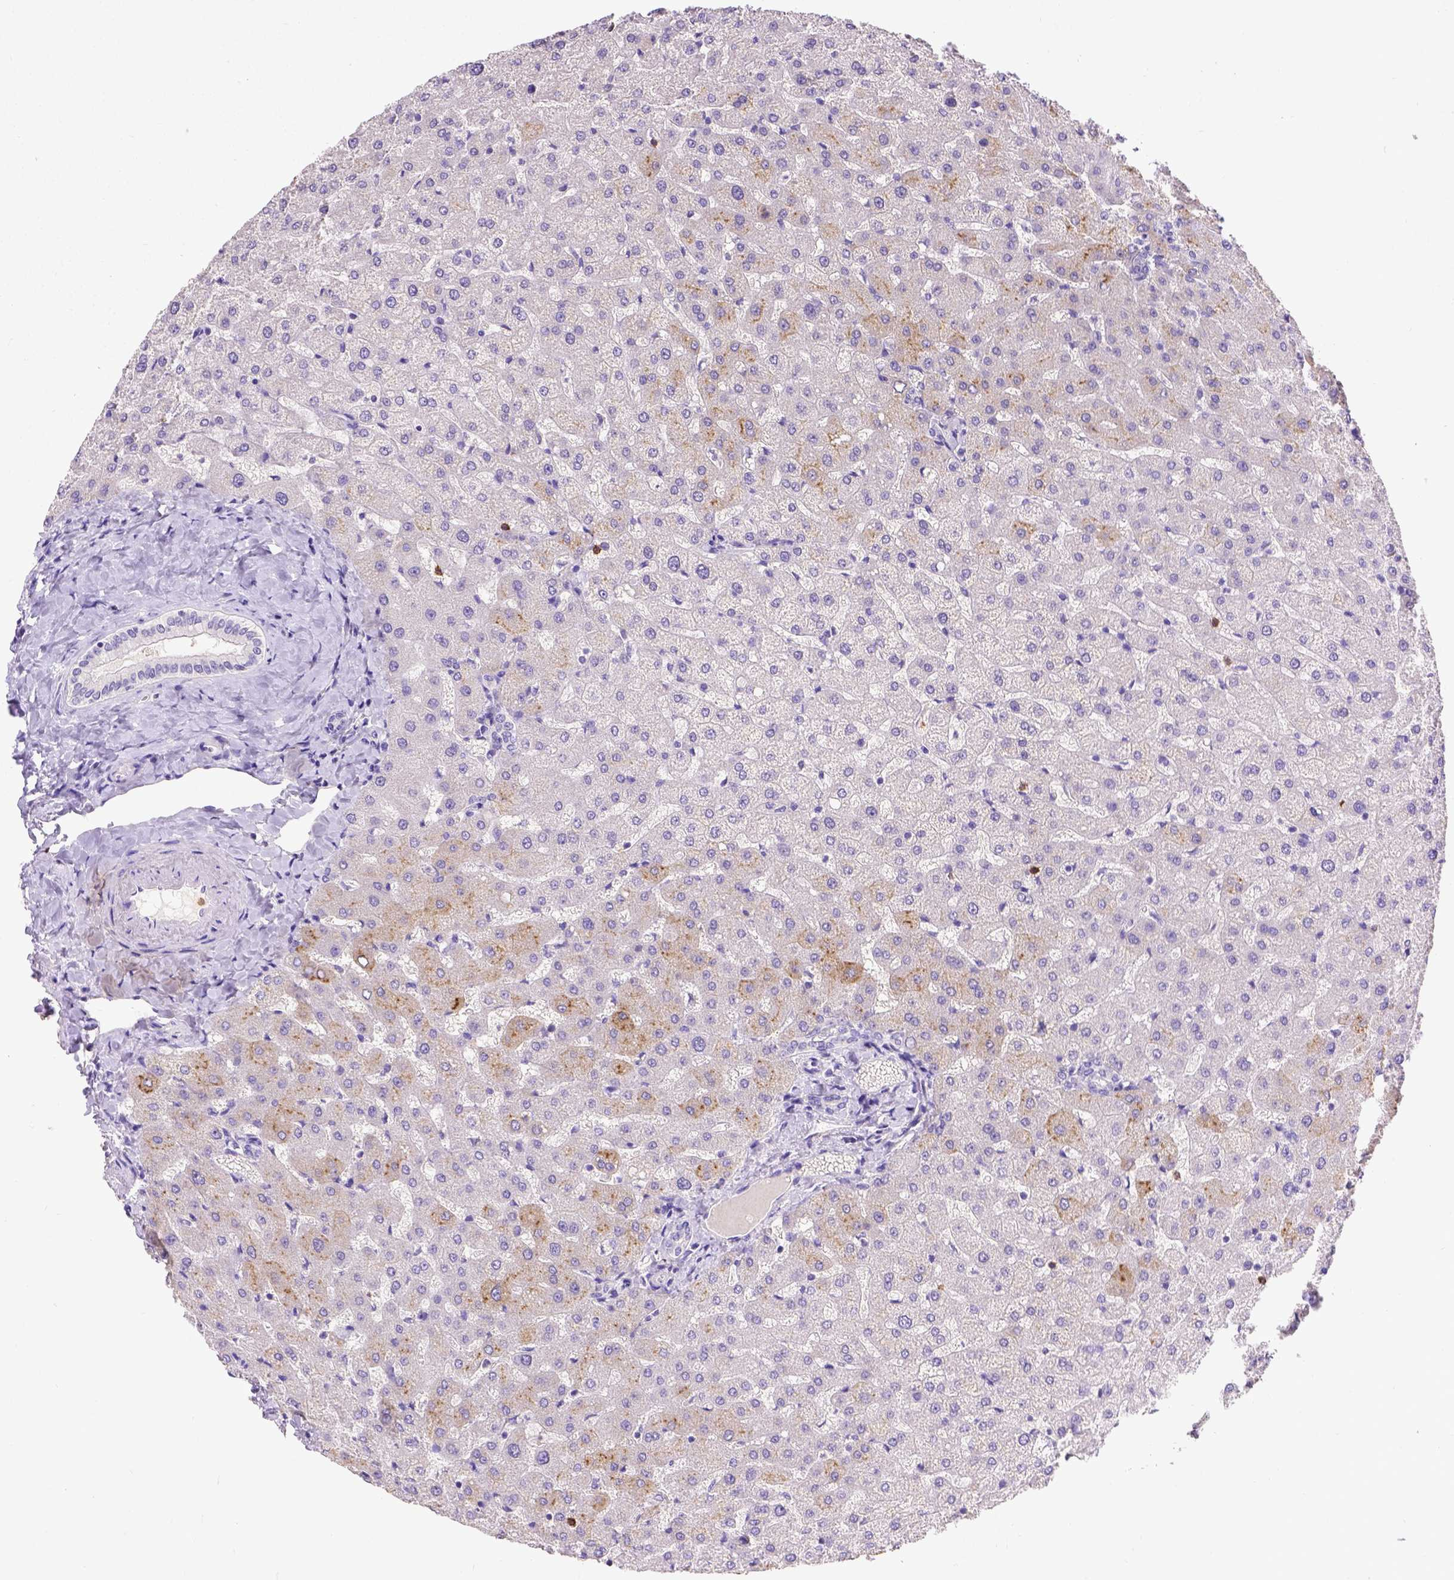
{"staining": {"intensity": "negative", "quantity": "none", "location": "none"}, "tissue": "liver", "cell_type": "Cholangiocytes", "image_type": "normal", "snomed": [{"axis": "morphology", "description": "Normal tissue, NOS"}, {"axis": "topography", "description": "Liver"}], "caption": "A histopathology image of human liver is negative for staining in cholangiocytes. (DAB IHC, high magnification).", "gene": "B3GAT1", "patient": {"sex": "female", "age": 50}}